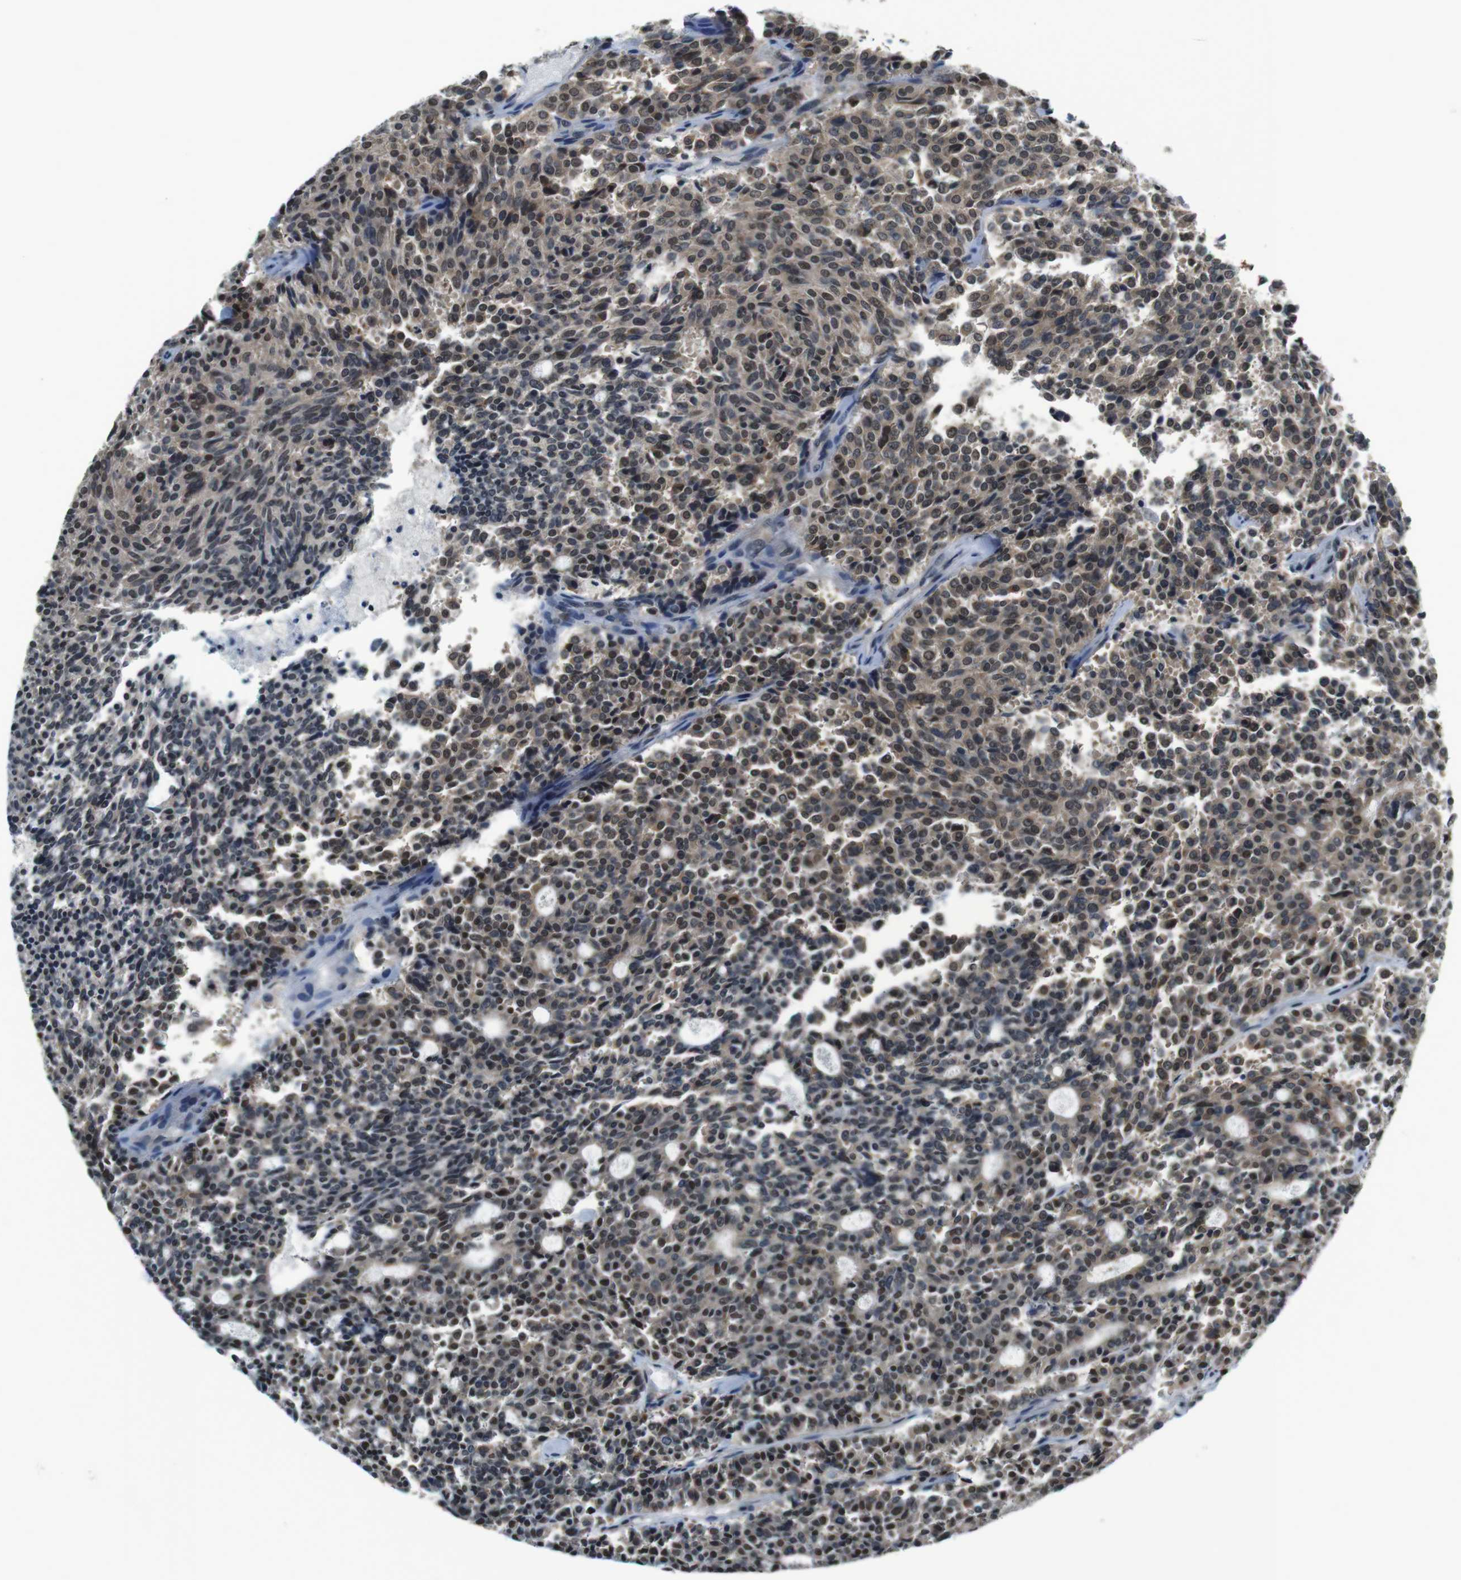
{"staining": {"intensity": "weak", "quantity": ">75%", "location": "cytoplasmic/membranous,nuclear"}, "tissue": "carcinoid", "cell_type": "Tumor cells", "image_type": "cancer", "snomed": [{"axis": "morphology", "description": "Carcinoid, malignant, NOS"}, {"axis": "topography", "description": "Pancreas"}], "caption": "Weak cytoplasmic/membranous and nuclear protein positivity is present in approximately >75% of tumor cells in carcinoid.", "gene": "NEK4", "patient": {"sex": "female", "age": 54}}